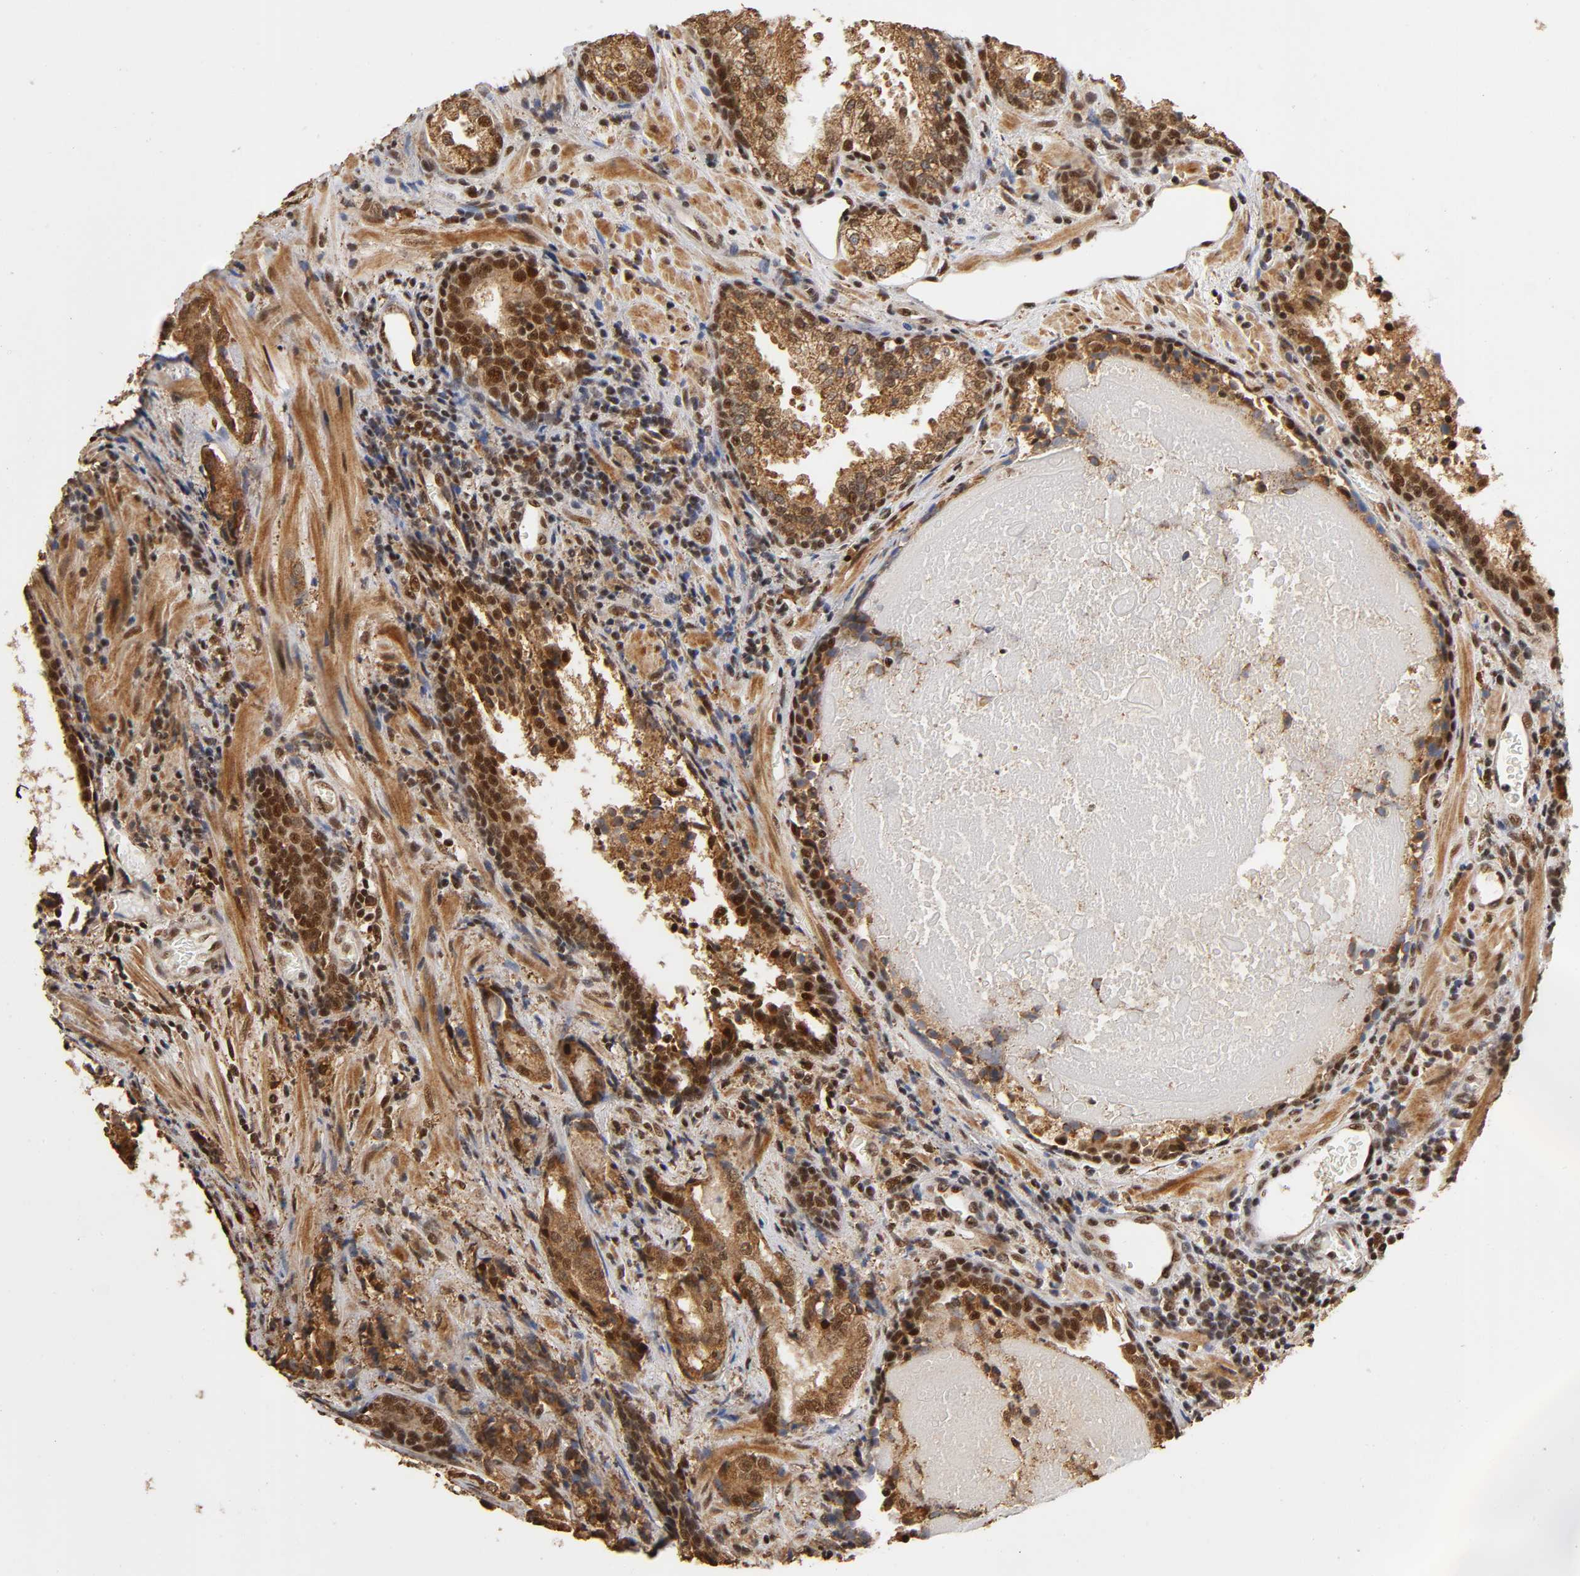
{"staining": {"intensity": "strong", "quantity": ">75%", "location": "cytoplasmic/membranous,nuclear"}, "tissue": "prostate cancer", "cell_type": "Tumor cells", "image_type": "cancer", "snomed": [{"axis": "morphology", "description": "Adenocarcinoma, High grade"}, {"axis": "topography", "description": "Prostate"}], "caption": "A photomicrograph of human prostate cancer stained for a protein reveals strong cytoplasmic/membranous and nuclear brown staining in tumor cells.", "gene": "RNF122", "patient": {"sex": "male", "age": 58}}